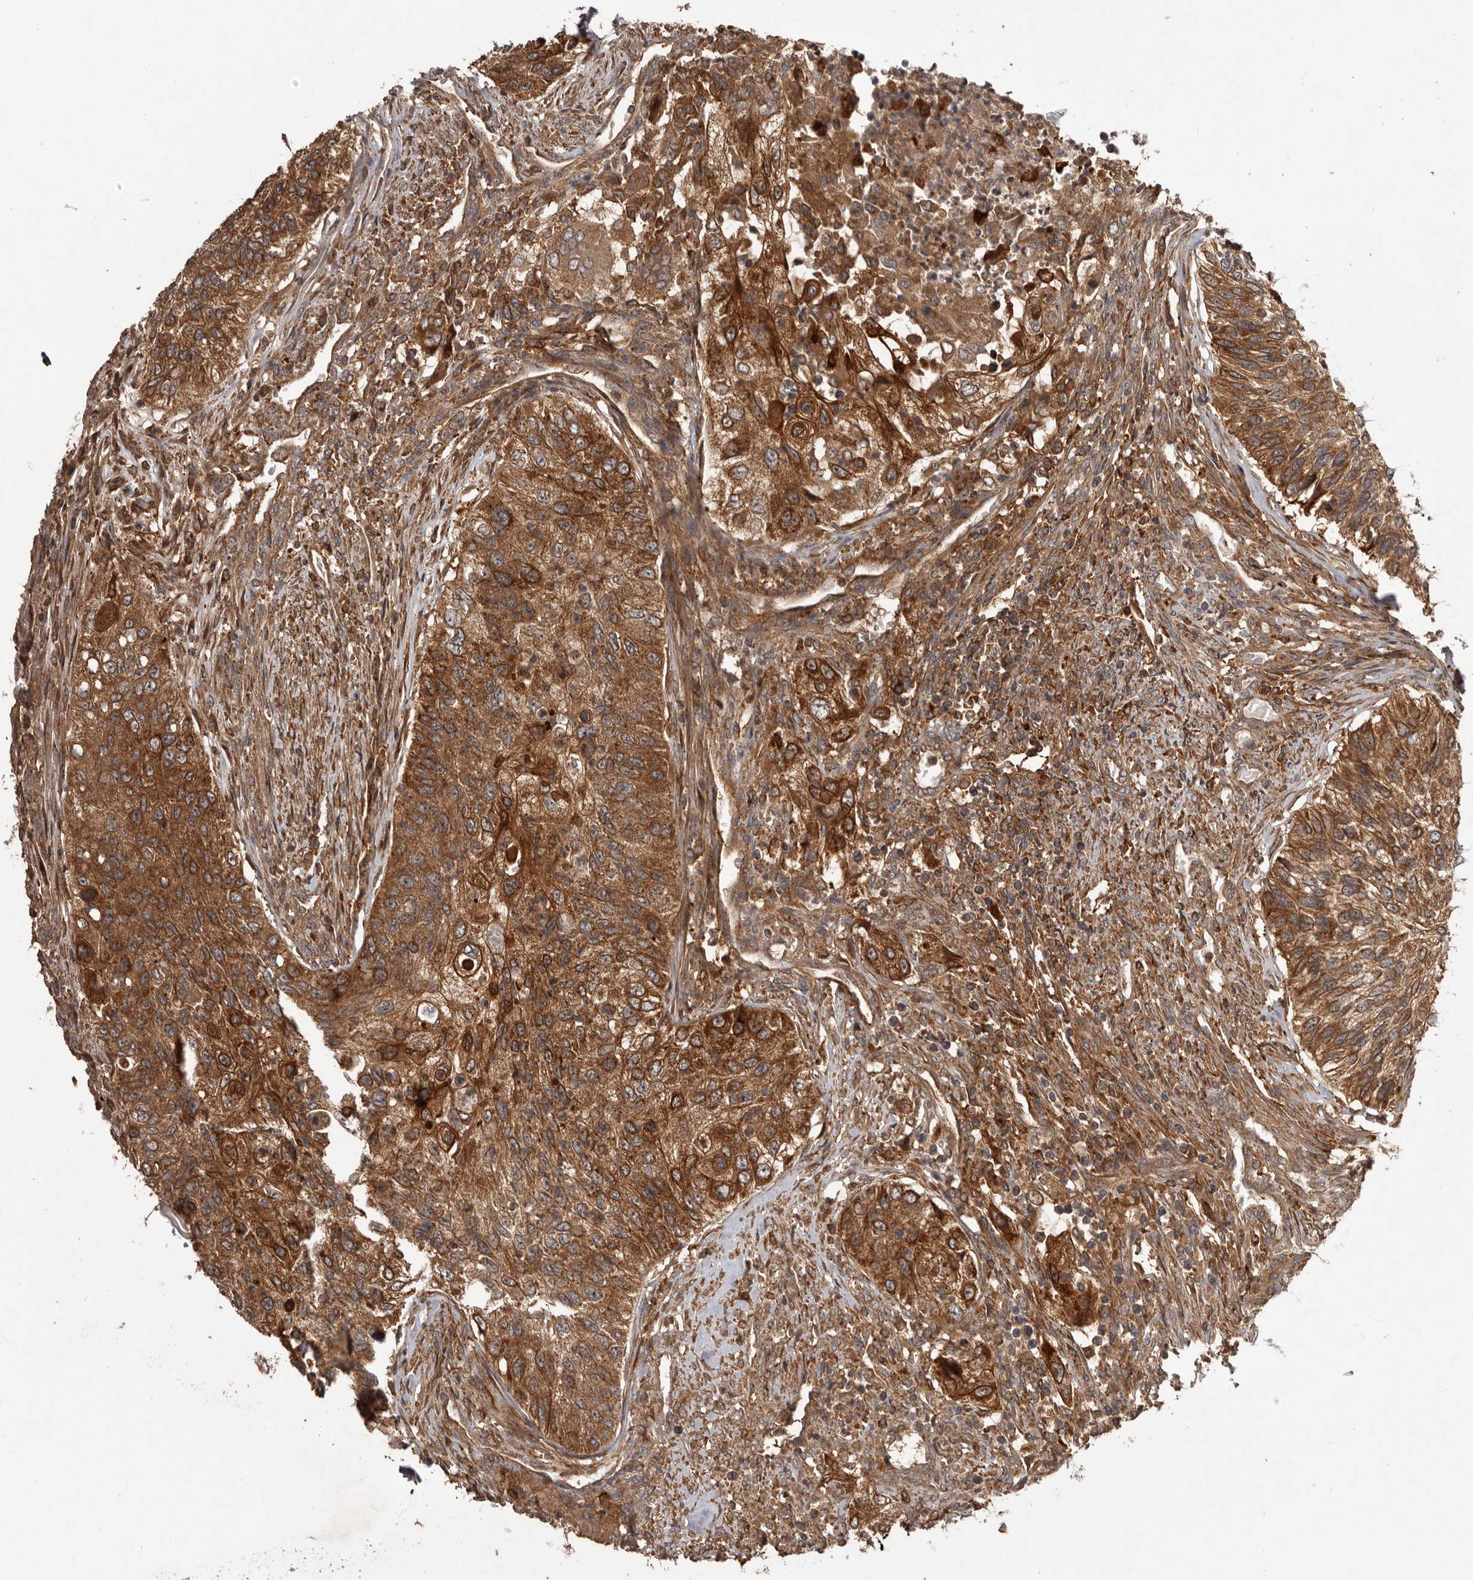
{"staining": {"intensity": "strong", "quantity": ">75%", "location": "cytoplasmic/membranous"}, "tissue": "urothelial cancer", "cell_type": "Tumor cells", "image_type": "cancer", "snomed": [{"axis": "morphology", "description": "Urothelial carcinoma, High grade"}, {"axis": "topography", "description": "Urinary bladder"}], "caption": "Brown immunohistochemical staining in urothelial cancer displays strong cytoplasmic/membranous staining in about >75% of tumor cells.", "gene": "SLC22A3", "patient": {"sex": "female", "age": 60}}